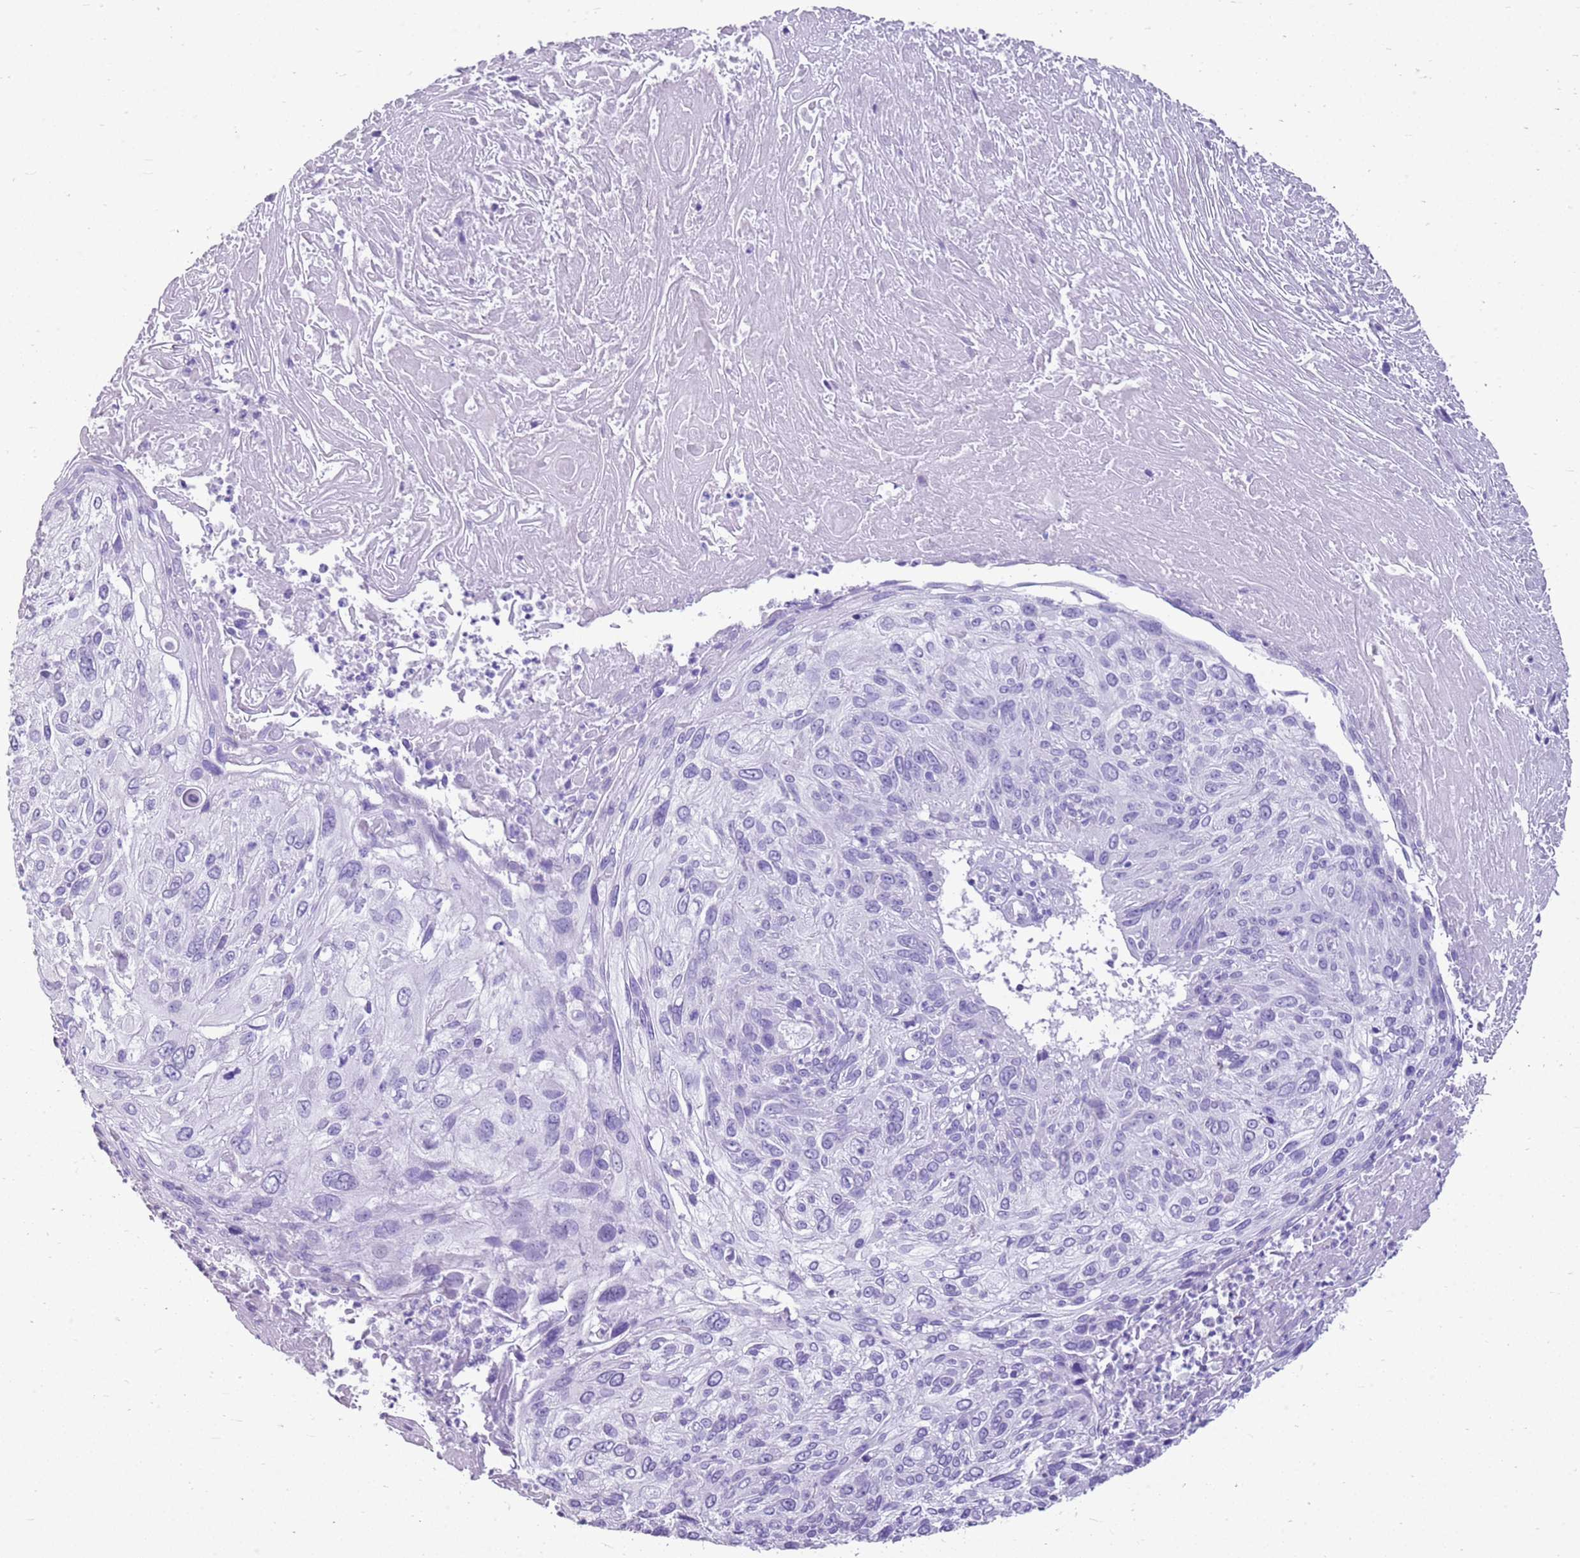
{"staining": {"intensity": "negative", "quantity": "none", "location": "none"}, "tissue": "cervical cancer", "cell_type": "Tumor cells", "image_type": "cancer", "snomed": [{"axis": "morphology", "description": "Squamous cell carcinoma, NOS"}, {"axis": "topography", "description": "Cervix"}], "caption": "Tumor cells show no significant staining in cervical cancer (squamous cell carcinoma). (Stains: DAB immunohistochemistry with hematoxylin counter stain, Microscopy: brightfield microscopy at high magnification).", "gene": "CA8", "patient": {"sex": "female", "age": 51}}